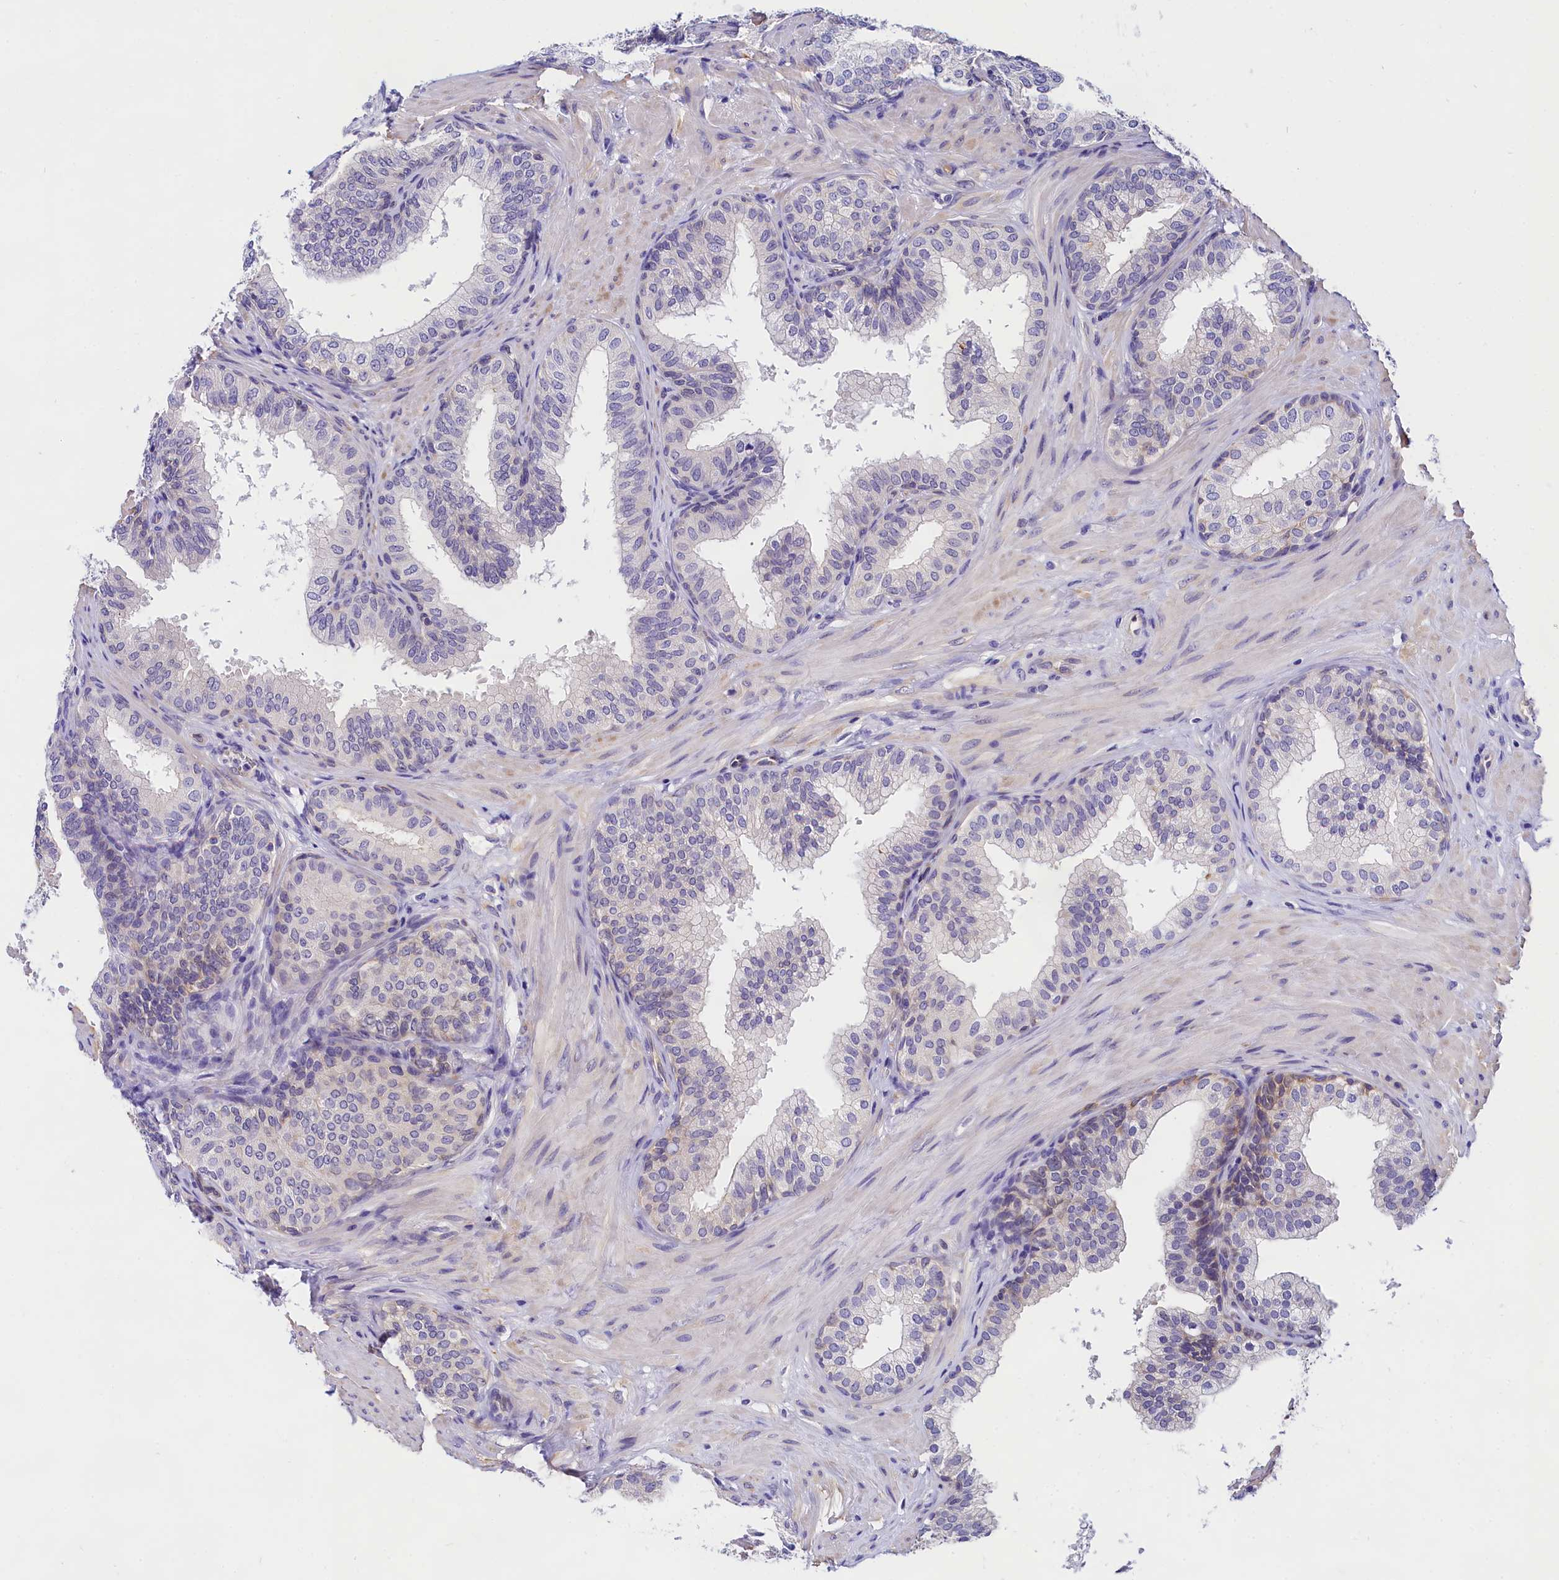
{"staining": {"intensity": "weak", "quantity": "<25%", "location": "cytoplasmic/membranous"}, "tissue": "prostate", "cell_type": "Glandular cells", "image_type": "normal", "snomed": [{"axis": "morphology", "description": "Normal tissue, NOS"}, {"axis": "topography", "description": "Prostate"}], "caption": "The photomicrograph shows no significant expression in glandular cells of prostate. Nuclei are stained in blue.", "gene": "OAS3", "patient": {"sex": "male", "age": 60}}